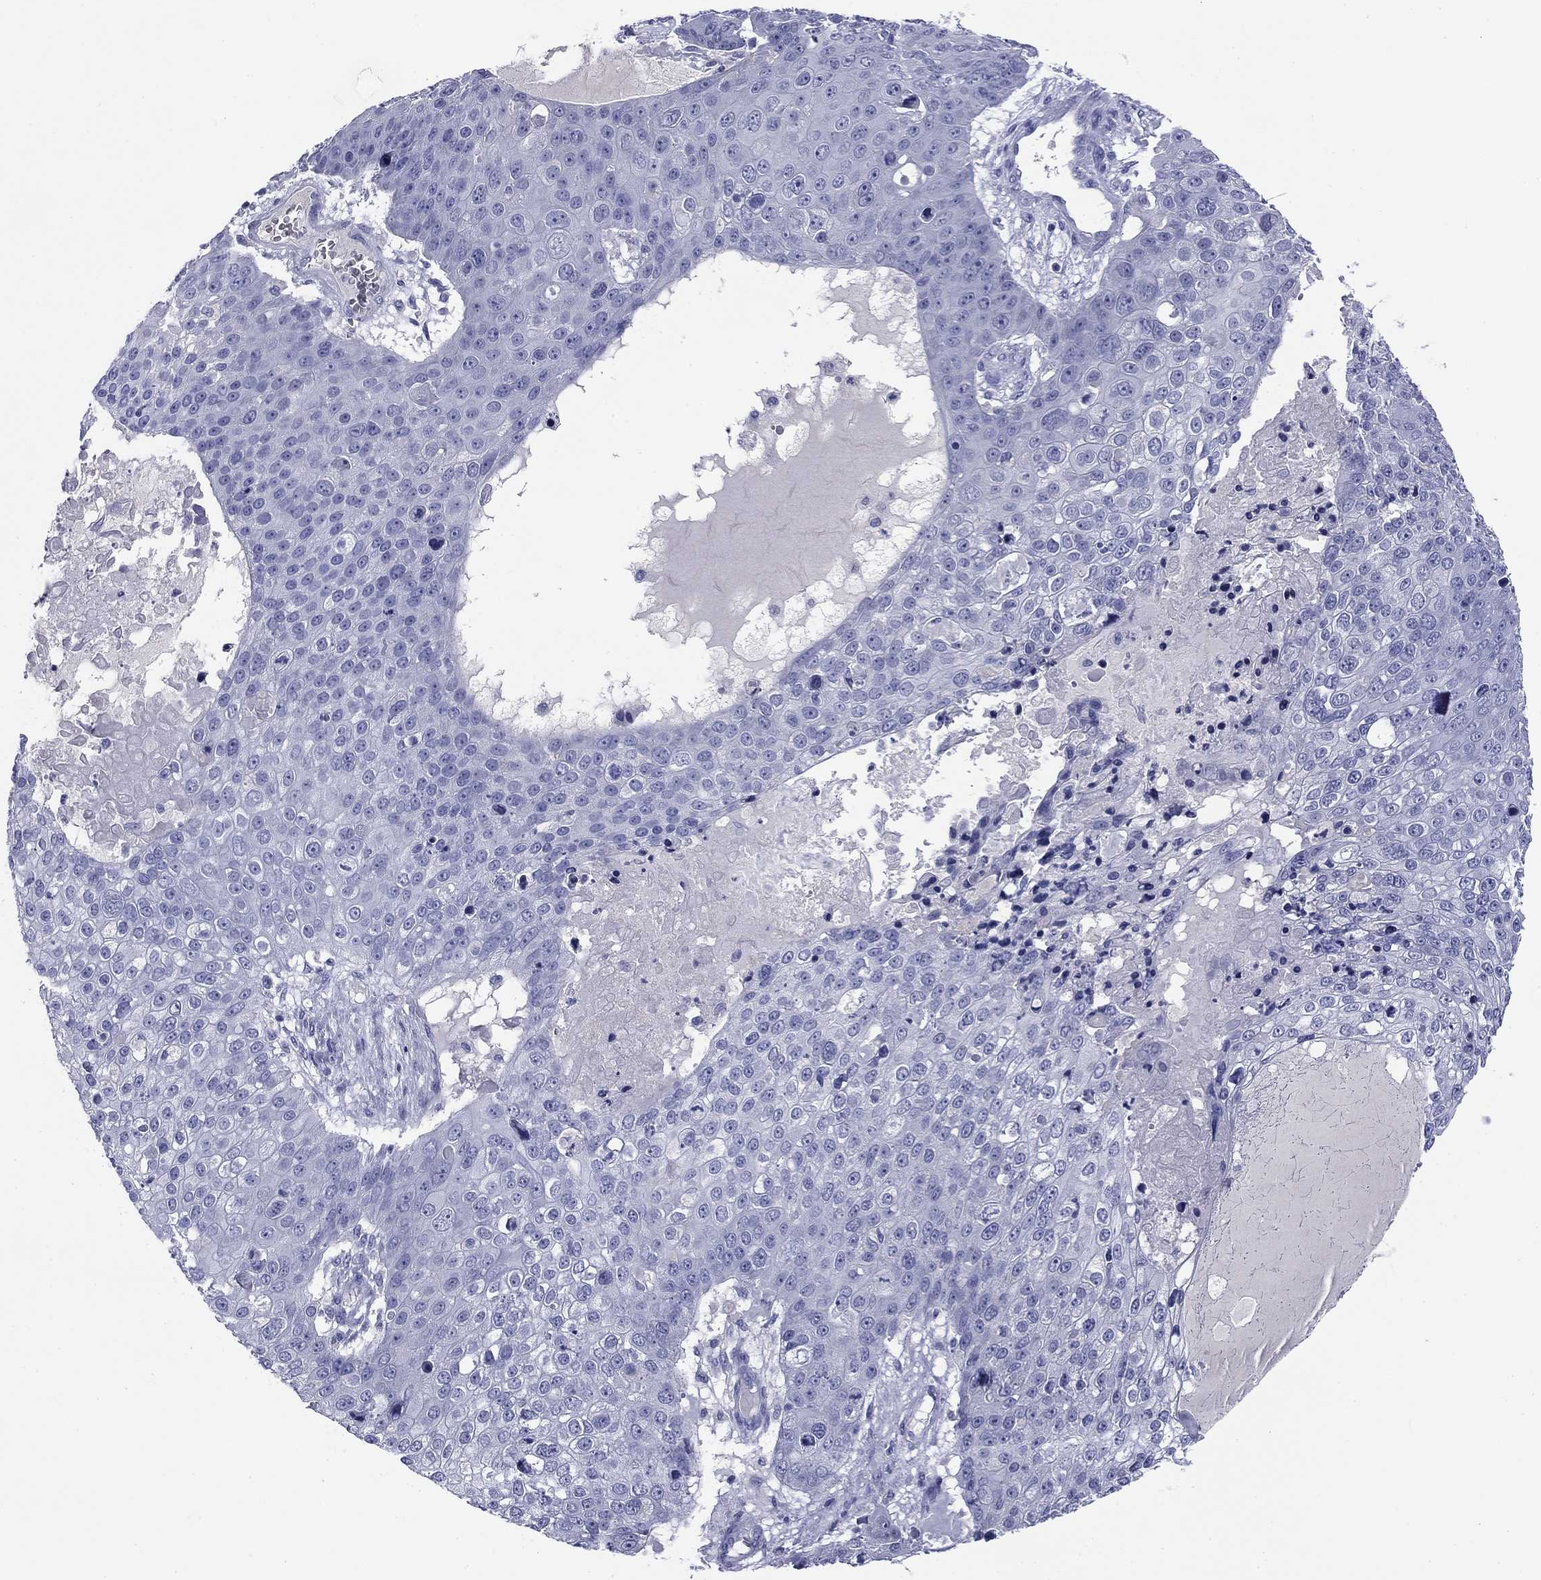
{"staining": {"intensity": "negative", "quantity": "none", "location": "none"}, "tissue": "skin cancer", "cell_type": "Tumor cells", "image_type": "cancer", "snomed": [{"axis": "morphology", "description": "Squamous cell carcinoma, NOS"}, {"axis": "topography", "description": "Skin"}], "caption": "Protein analysis of skin cancer reveals no significant staining in tumor cells. The staining was performed using DAB (3,3'-diaminobenzidine) to visualize the protein expression in brown, while the nuclei were stained in blue with hematoxylin (Magnification: 20x).", "gene": "ABCC2", "patient": {"sex": "male", "age": 71}}